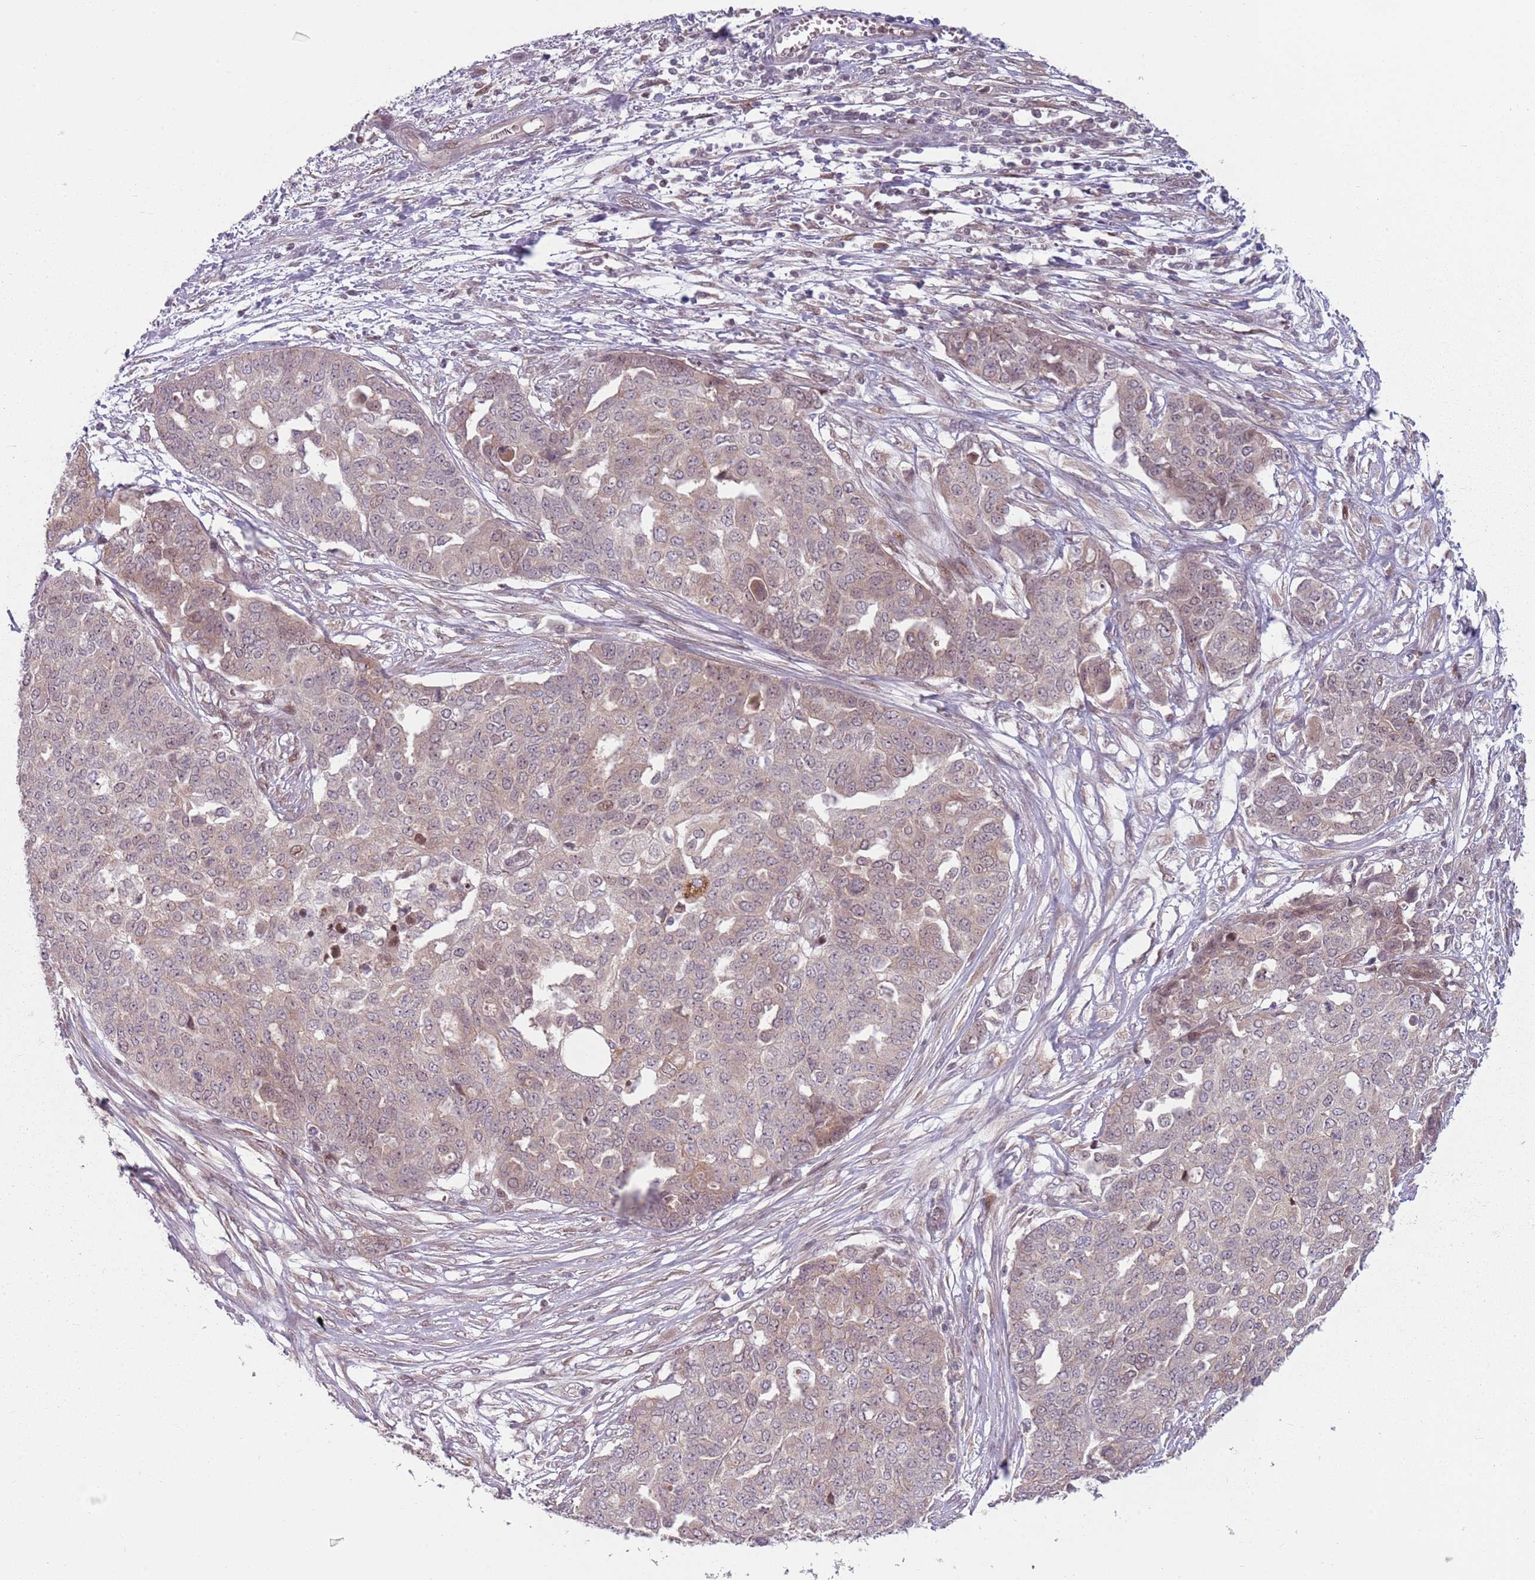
{"staining": {"intensity": "weak", "quantity": ">75%", "location": "cytoplasmic/membranous,nuclear"}, "tissue": "ovarian cancer", "cell_type": "Tumor cells", "image_type": "cancer", "snomed": [{"axis": "morphology", "description": "Cystadenocarcinoma, serous, NOS"}, {"axis": "topography", "description": "Soft tissue"}, {"axis": "topography", "description": "Ovary"}], "caption": "High-power microscopy captured an IHC photomicrograph of ovarian serous cystadenocarcinoma, revealing weak cytoplasmic/membranous and nuclear expression in approximately >75% of tumor cells.", "gene": "ADGRG1", "patient": {"sex": "female", "age": 57}}